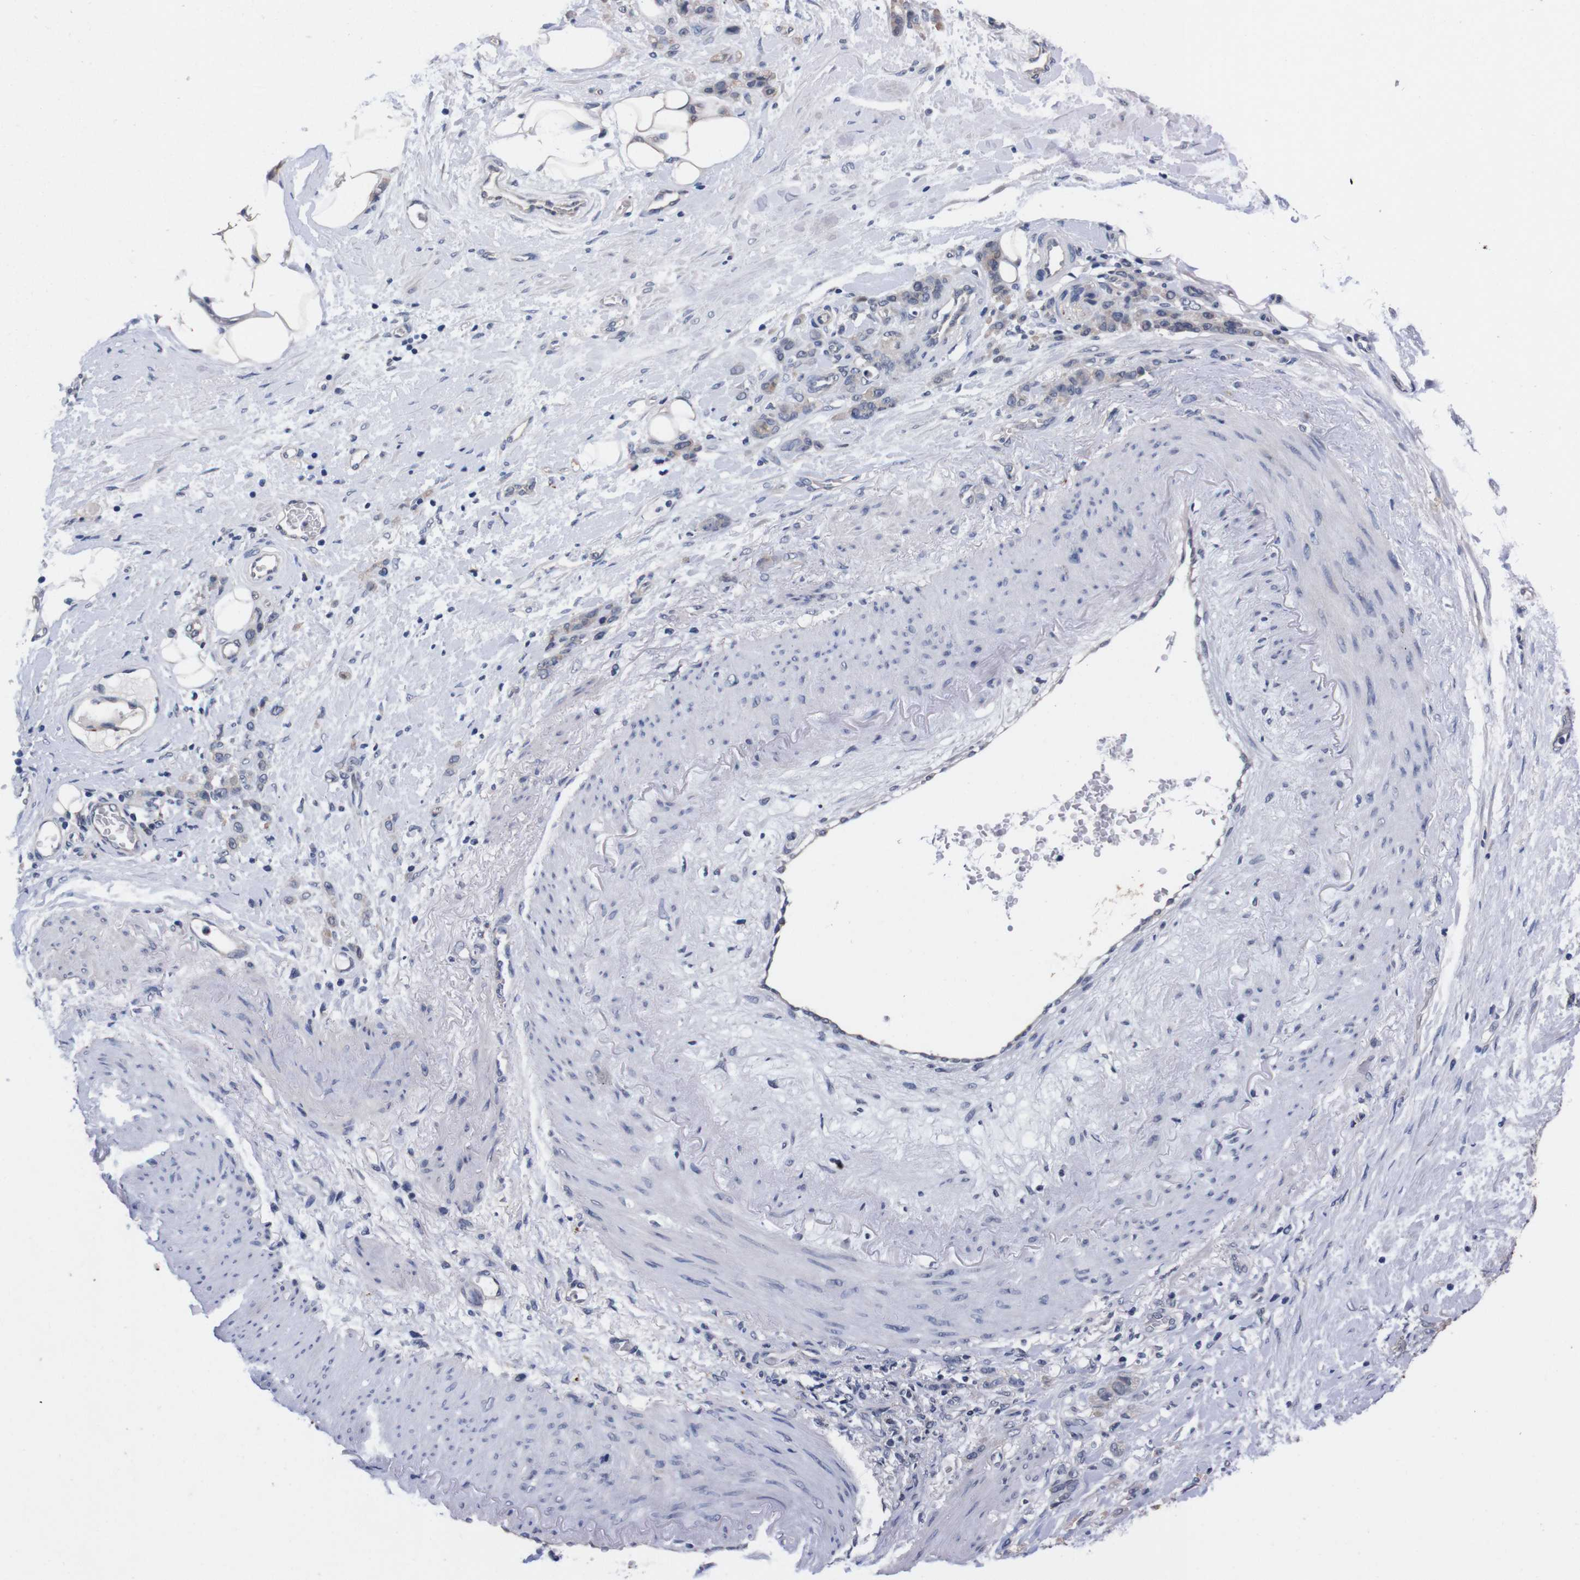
{"staining": {"intensity": "weak", "quantity": "<25%", "location": "cytoplasmic/membranous"}, "tissue": "stomach cancer", "cell_type": "Tumor cells", "image_type": "cancer", "snomed": [{"axis": "morphology", "description": "Adenocarcinoma, NOS"}, {"axis": "topography", "description": "Stomach"}], "caption": "An image of stomach adenocarcinoma stained for a protein displays no brown staining in tumor cells.", "gene": "TNFRSF21", "patient": {"sex": "male", "age": 82}}